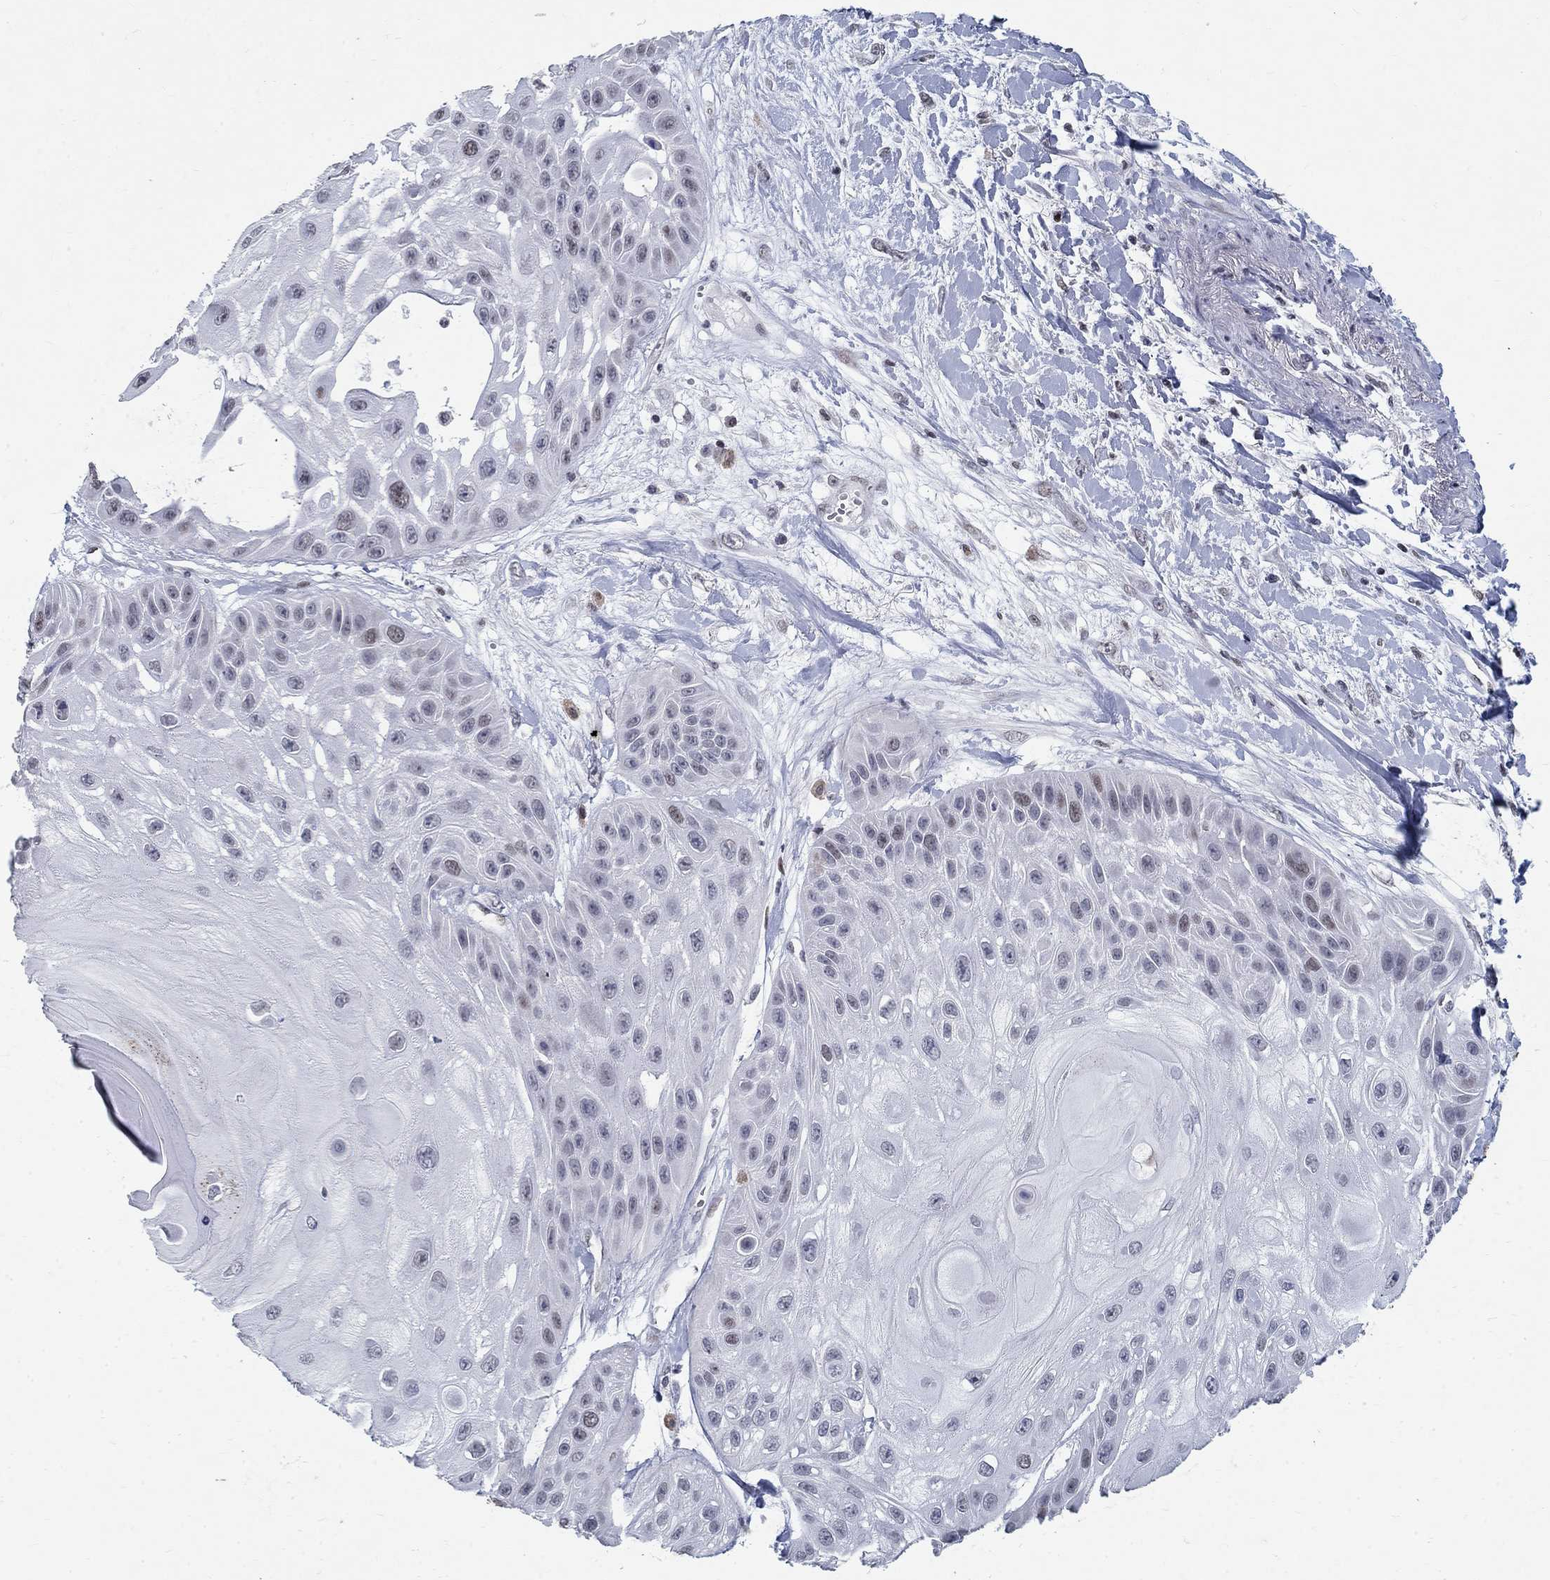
{"staining": {"intensity": "weak", "quantity": "<25%", "location": "nuclear"}, "tissue": "skin cancer", "cell_type": "Tumor cells", "image_type": "cancer", "snomed": [{"axis": "morphology", "description": "Normal tissue, NOS"}, {"axis": "morphology", "description": "Squamous cell carcinoma, NOS"}, {"axis": "topography", "description": "Skin"}], "caption": "A high-resolution photomicrograph shows IHC staining of squamous cell carcinoma (skin), which displays no significant positivity in tumor cells.", "gene": "BHLHE22", "patient": {"sex": "male", "age": 79}}